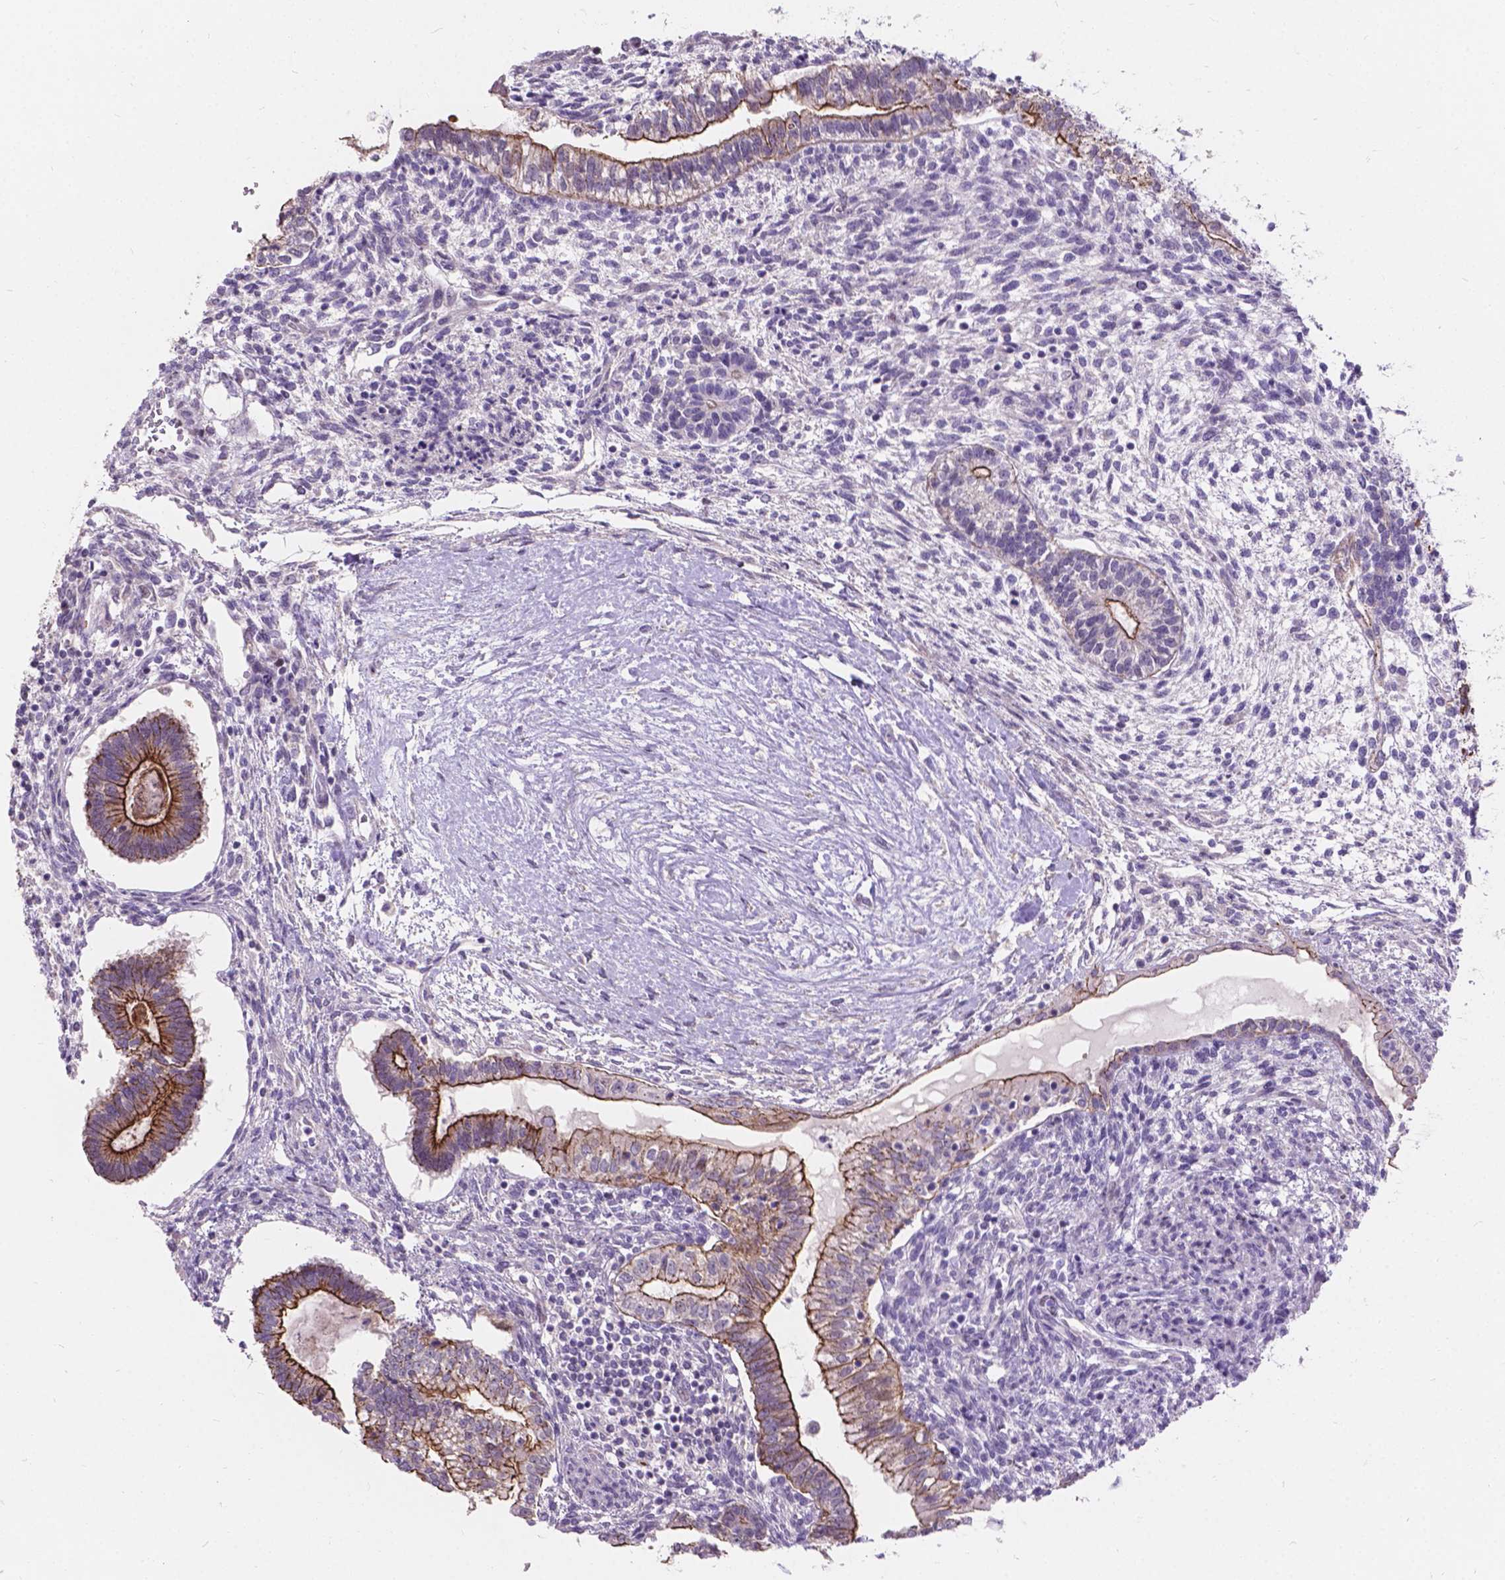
{"staining": {"intensity": "moderate", "quantity": "25%-75%", "location": "cytoplasmic/membranous"}, "tissue": "testis cancer", "cell_type": "Tumor cells", "image_type": "cancer", "snomed": [{"axis": "morphology", "description": "Carcinoma, Embryonal, NOS"}, {"axis": "topography", "description": "Testis"}], "caption": "Brown immunohistochemical staining in human testis cancer displays moderate cytoplasmic/membranous positivity in about 25%-75% of tumor cells. (Brightfield microscopy of DAB IHC at high magnification).", "gene": "MYH14", "patient": {"sex": "male", "age": 37}}